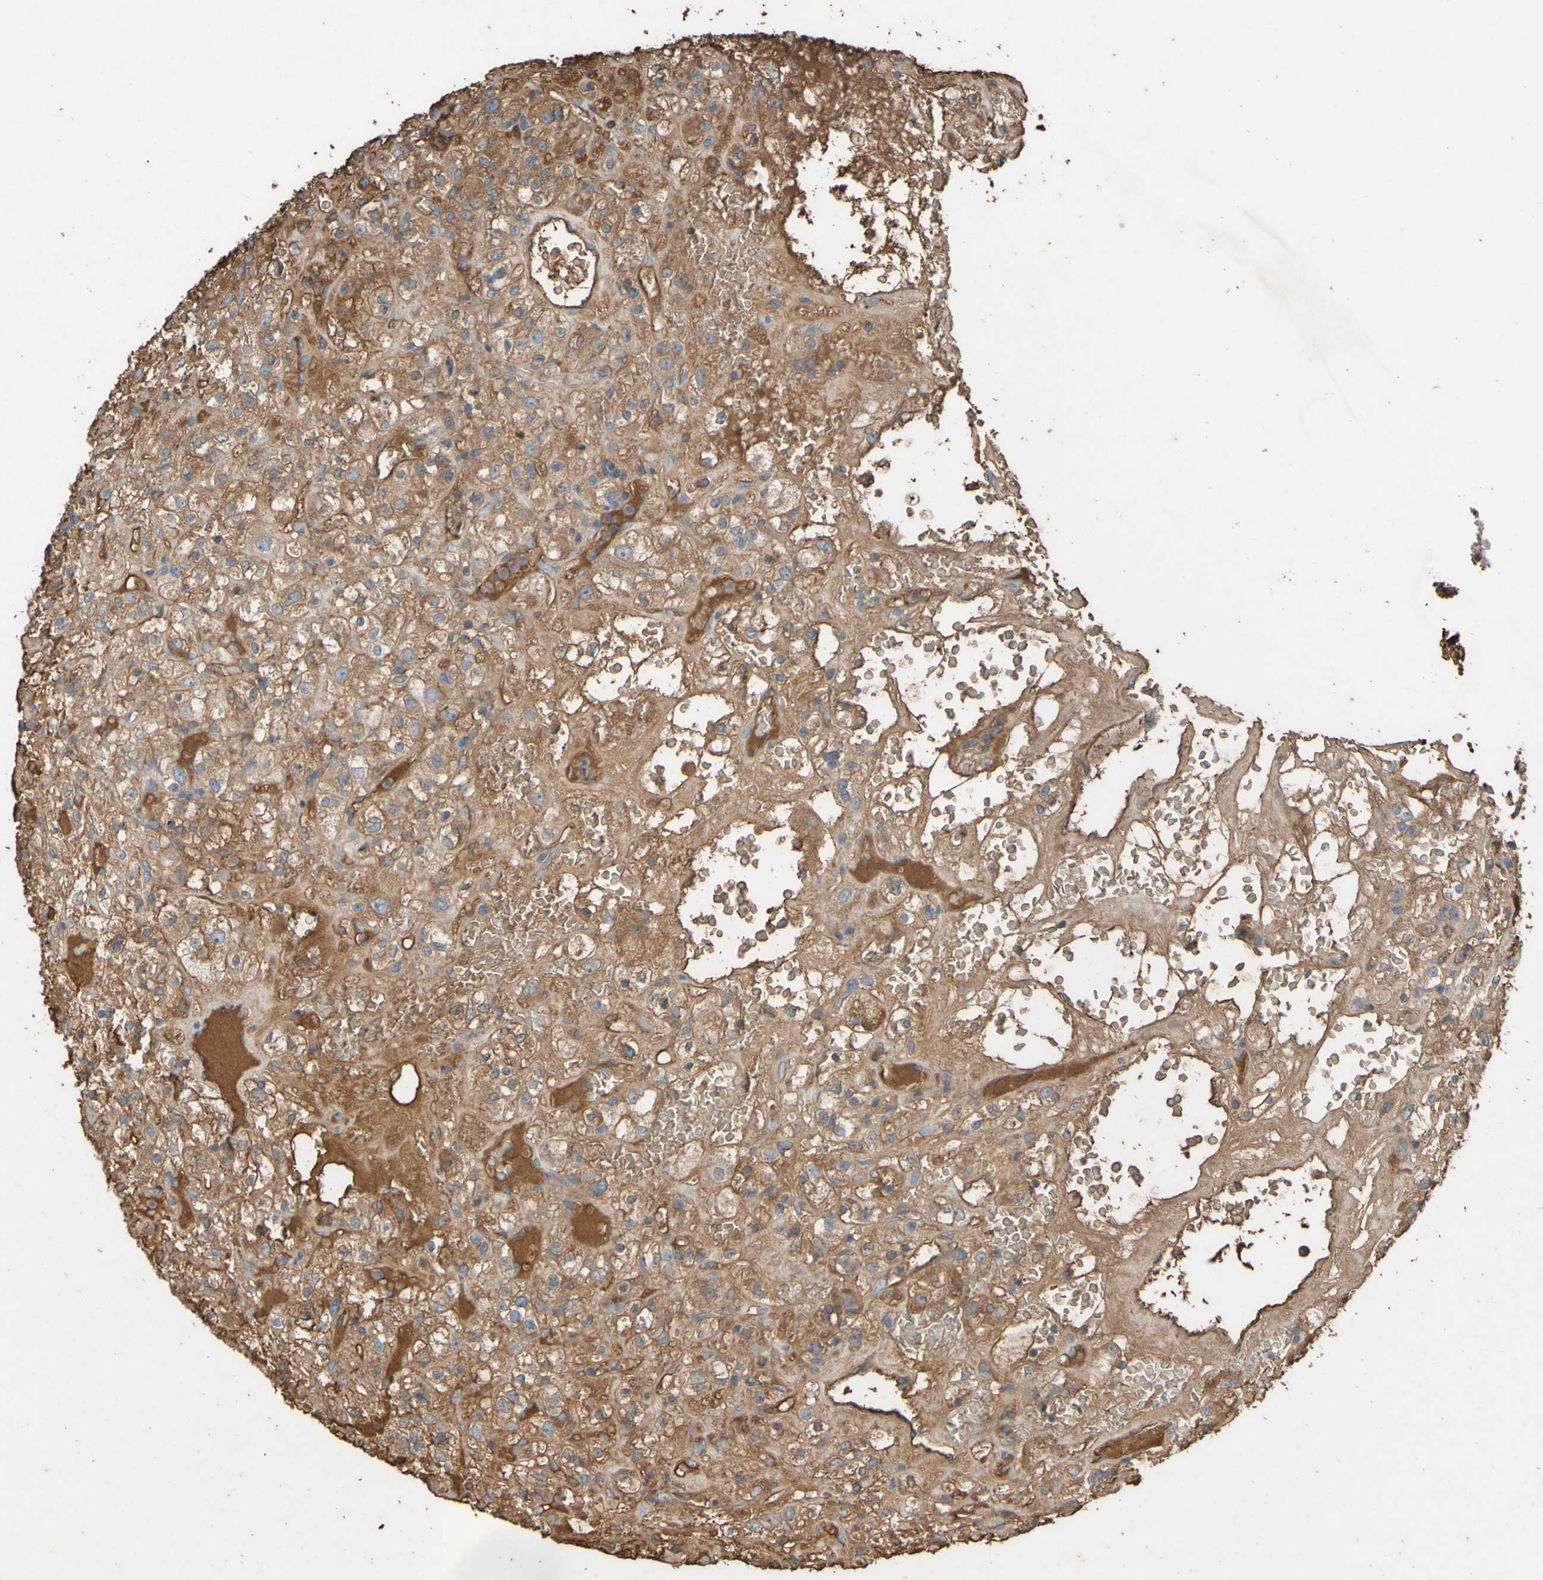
{"staining": {"intensity": "moderate", "quantity": "25%-75%", "location": "cytoplasmic/membranous"}, "tissue": "renal cancer", "cell_type": "Tumor cells", "image_type": "cancer", "snomed": [{"axis": "morphology", "description": "Normal tissue, NOS"}, {"axis": "morphology", "description": "Adenocarcinoma, NOS"}, {"axis": "topography", "description": "Kidney"}], "caption": "A brown stain highlights moderate cytoplasmic/membranous expression of a protein in renal cancer (adenocarcinoma) tumor cells. (brown staining indicates protein expression, while blue staining denotes nuclei).", "gene": "PTGDS", "patient": {"sex": "female", "age": 72}}